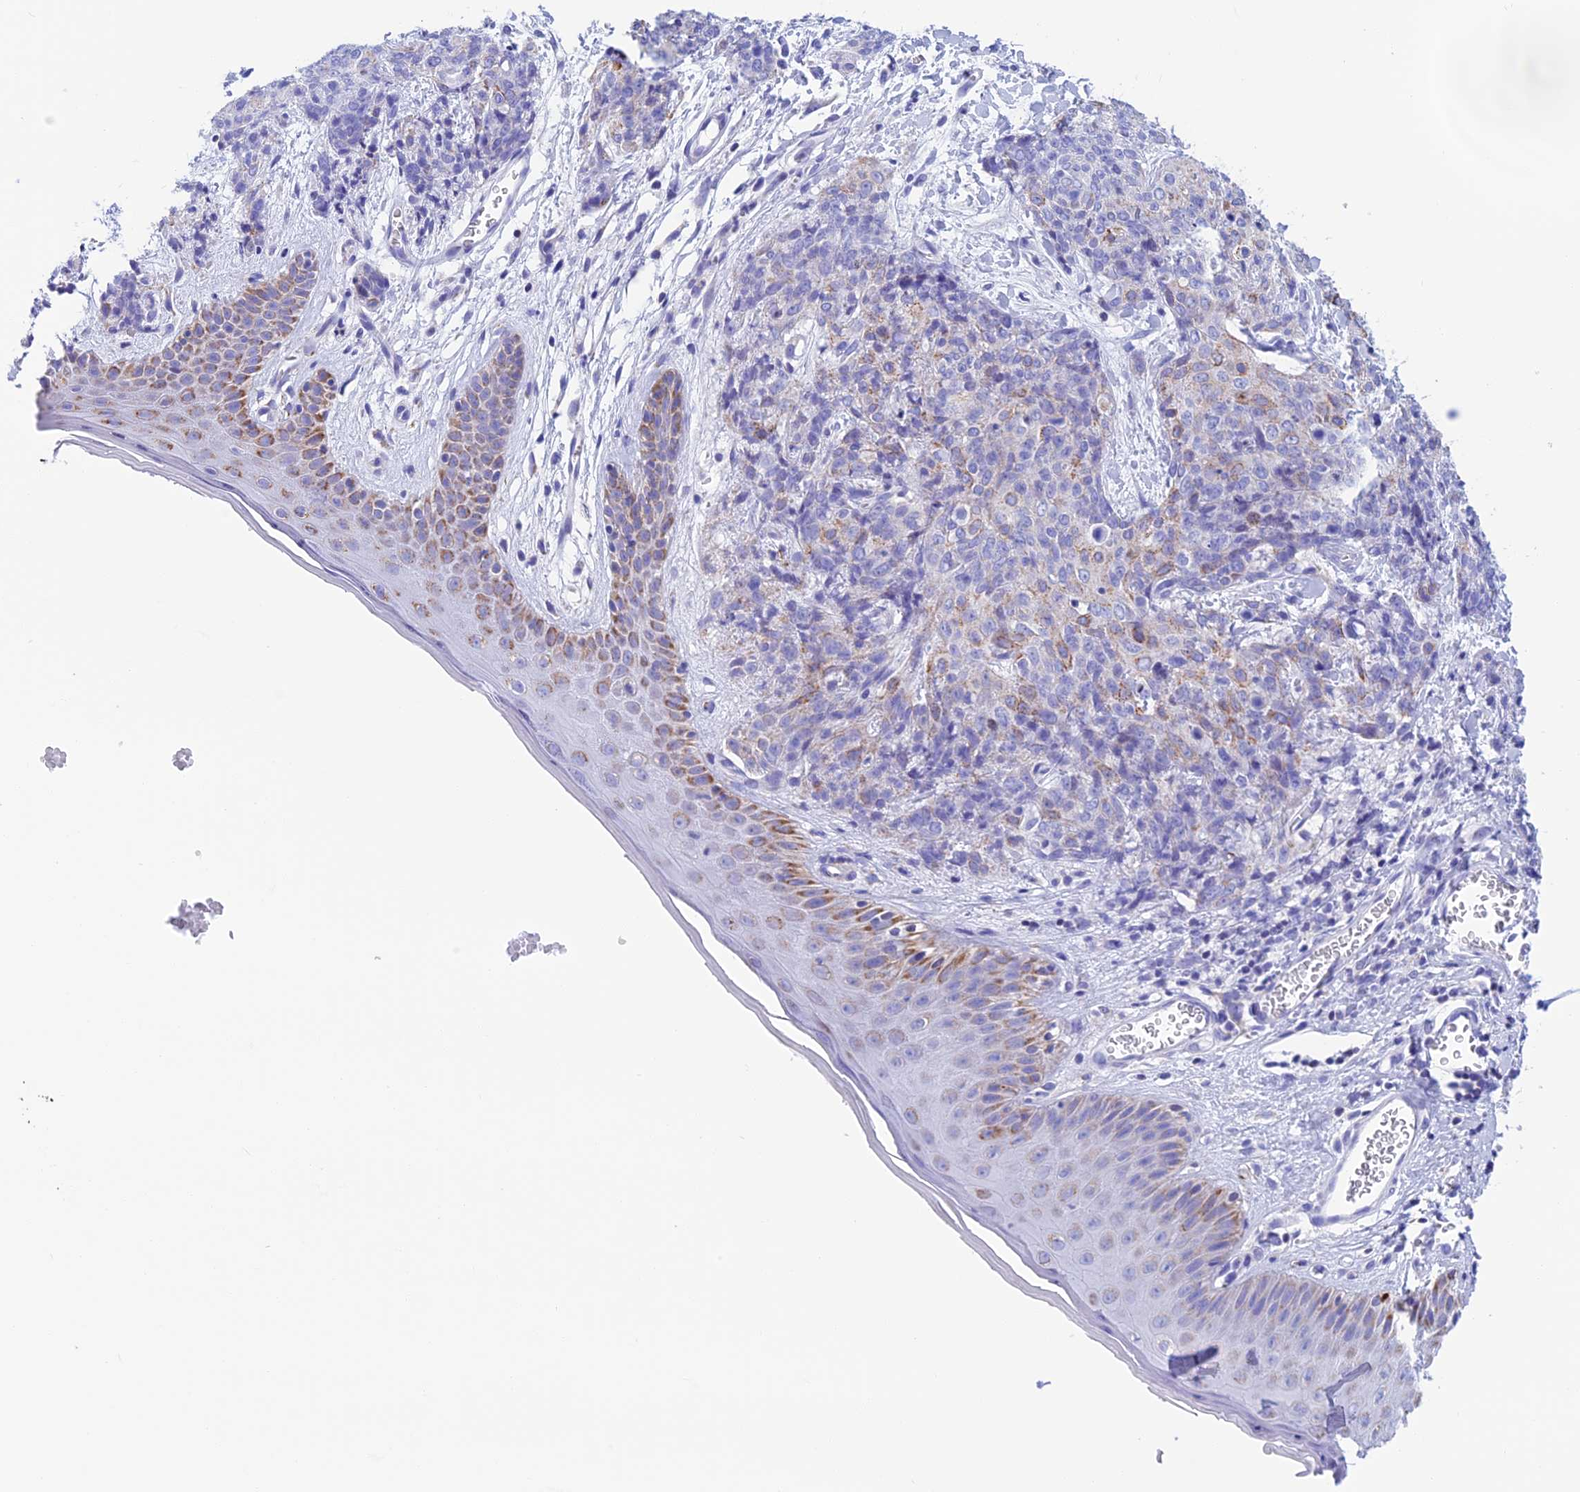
{"staining": {"intensity": "weak", "quantity": "<25%", "location": "cytoplasmic/membranous"}, "tissue": "skin cancer", "cell_type": "Tumor cells", "image_type": "cancer", "snomed": [{"axis": "morphology", "description": "Squamous cell carcinoma, NOS"}, {"axis": "topography", "description": "Skin"}, {"axis": "topography", "description": "Vulva"}], "caption": "Tumor cells show no significant expression in skin cancer (squamous cell carcinoma).", "gene": "NXPE4", "patient": {"sex": "female", "age": 85}}